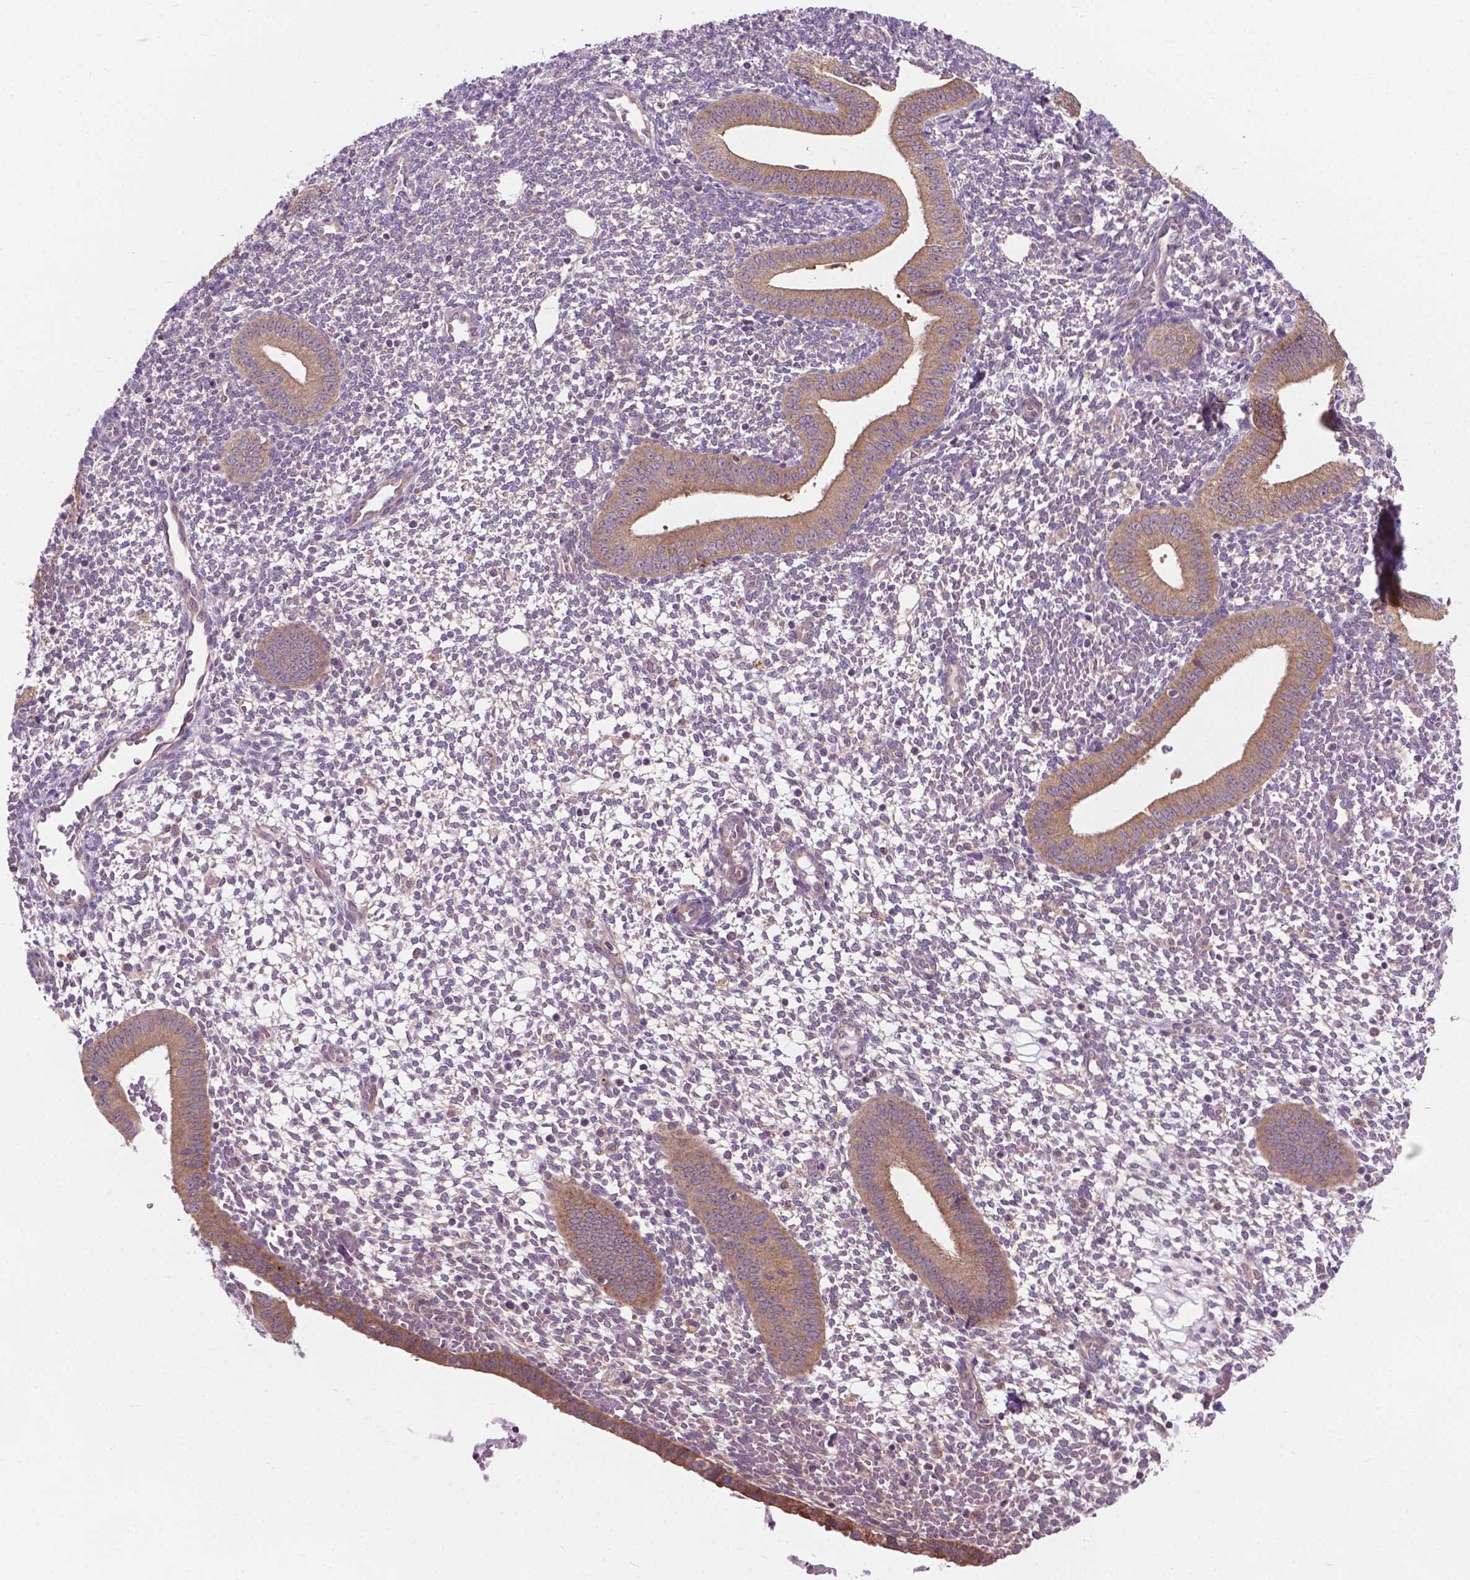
{"staining": {"intensity": "negative", "quantity": "none", "location": "none"}, "tissue": "endometrium", "cell_type": "Cells in endometrial stroma", "image_type": "normal", "snomed": [{"axis": "morphology", "description": "Normal tissue, NOS"}, {"axis": "topography", "description": "Endometrium"}], "caption": "The photomicrograph displays no staining of cells in endometrial stroma in benign endometrium.", "gene": "MZT1", "patient": {"sex": "female", "age": 40}}